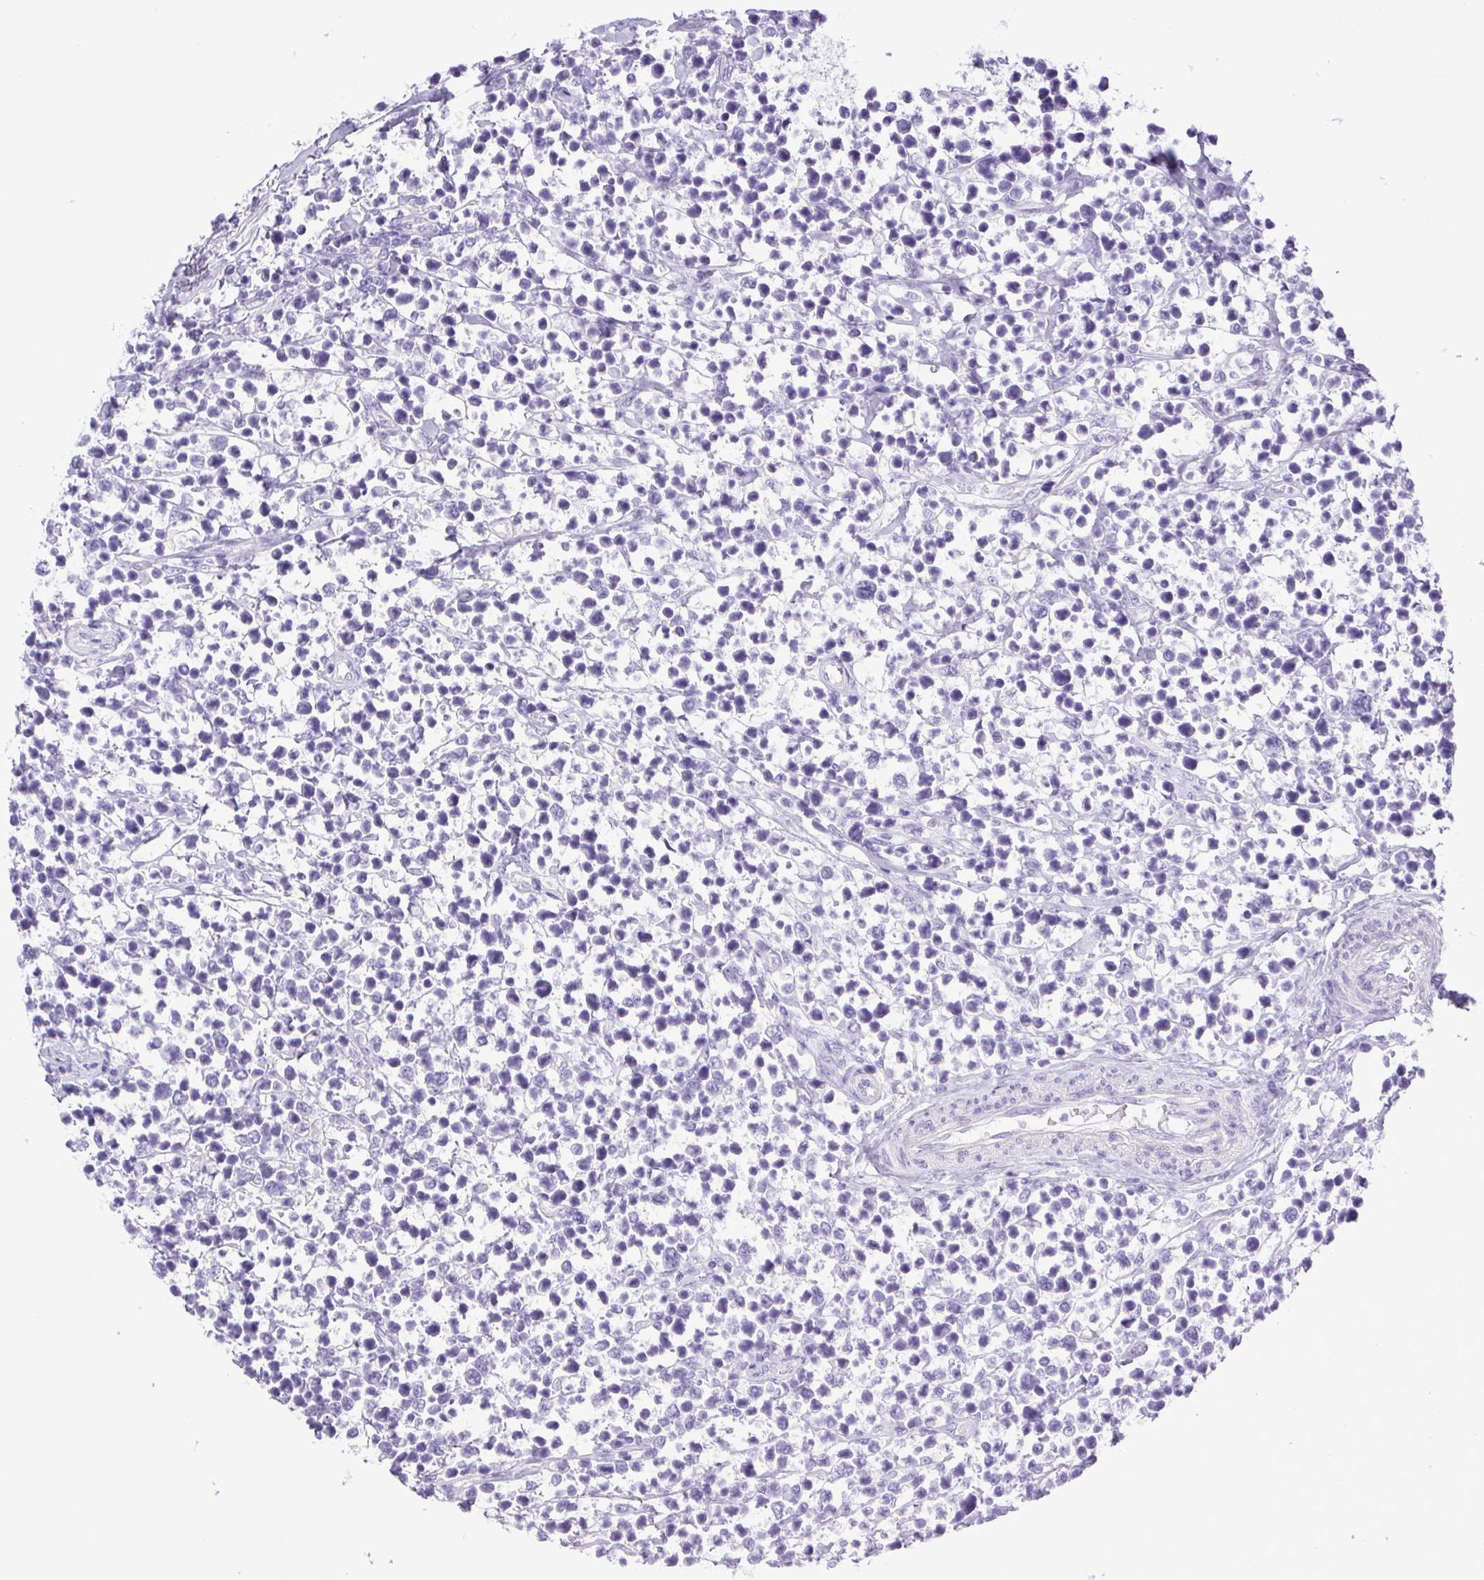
{"staining": {"intensity": "negative", "quantity": "none", "location": "none"}, "tissue": "lymphoma", "cell_type": "Tumor cells", "image_type": "cancer", "snomed": [{"axis": "morphology", "description": "Malignant lymphoma, non-Hodgkin's type, High grade"}, {"axis": "topography", "description": "Soft tissue"}], "caption": "Tumor cells show no significant protein expression in high-grade malignant lymphoma, non-Hodgkin's type.", "gene": "CDSN", "patient": {"sex": "female", "age": 56}}